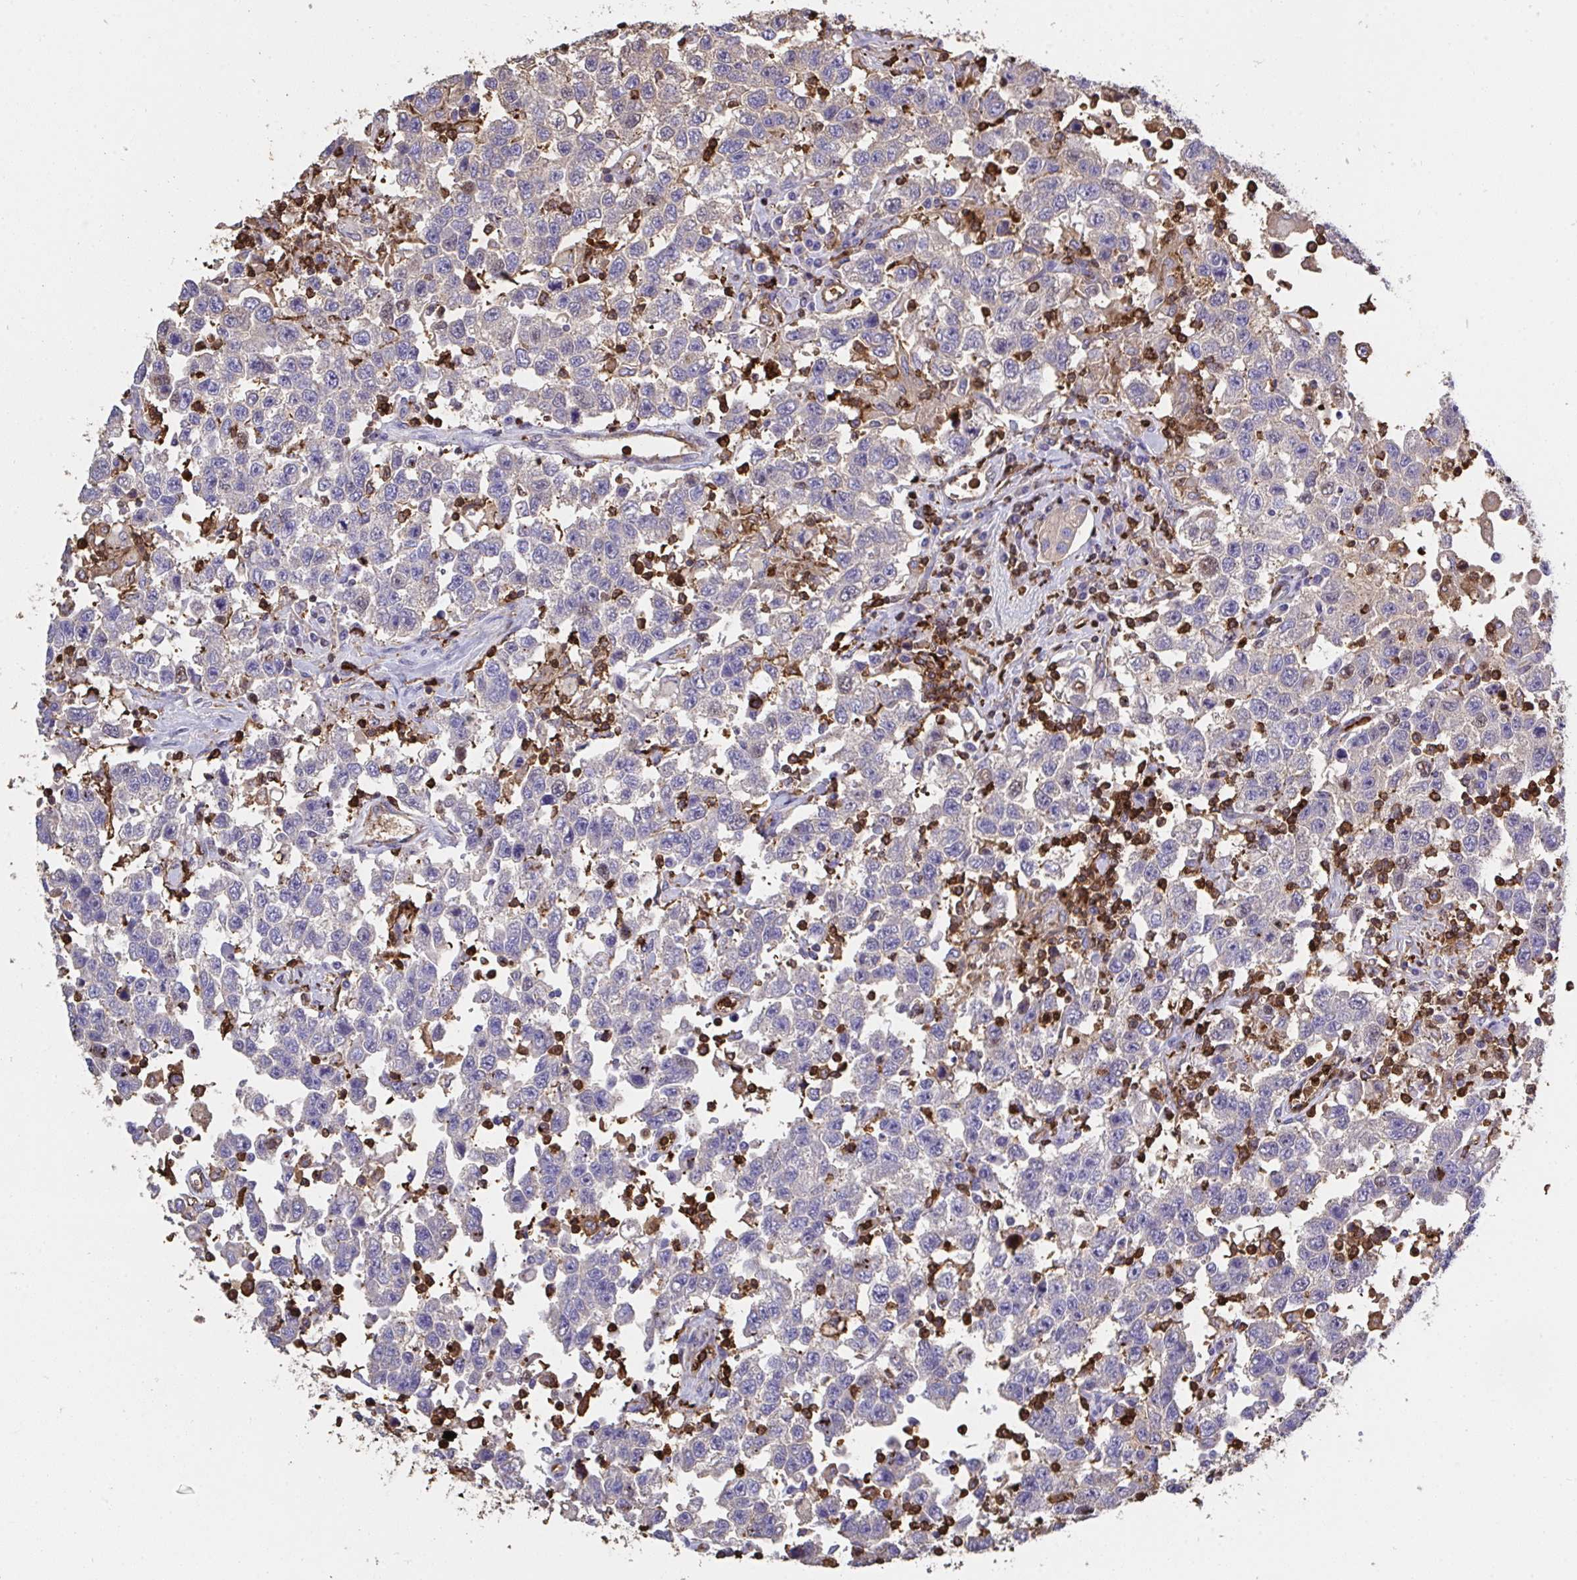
{"staining": {"intensity": "weak", "quantity": "25%-75%", "location": "cytoplasmic/membranous"}, "tissue": "testis cancer", "cell_type": "Tumor cells", "image_type": "cancer", "snomed": [{"axis": "morphology", "description": "Seminoma, NOS"}, {"axis": "topography", "description": "Testis"}], "caption": "A low amount of weak cytoplasmic/membranous expression is seen in approximately 25%-75% of tumor cells in testis cancer tissue.", "gene": "CFL1", "patient": {"sex": "male", "age": 41}}